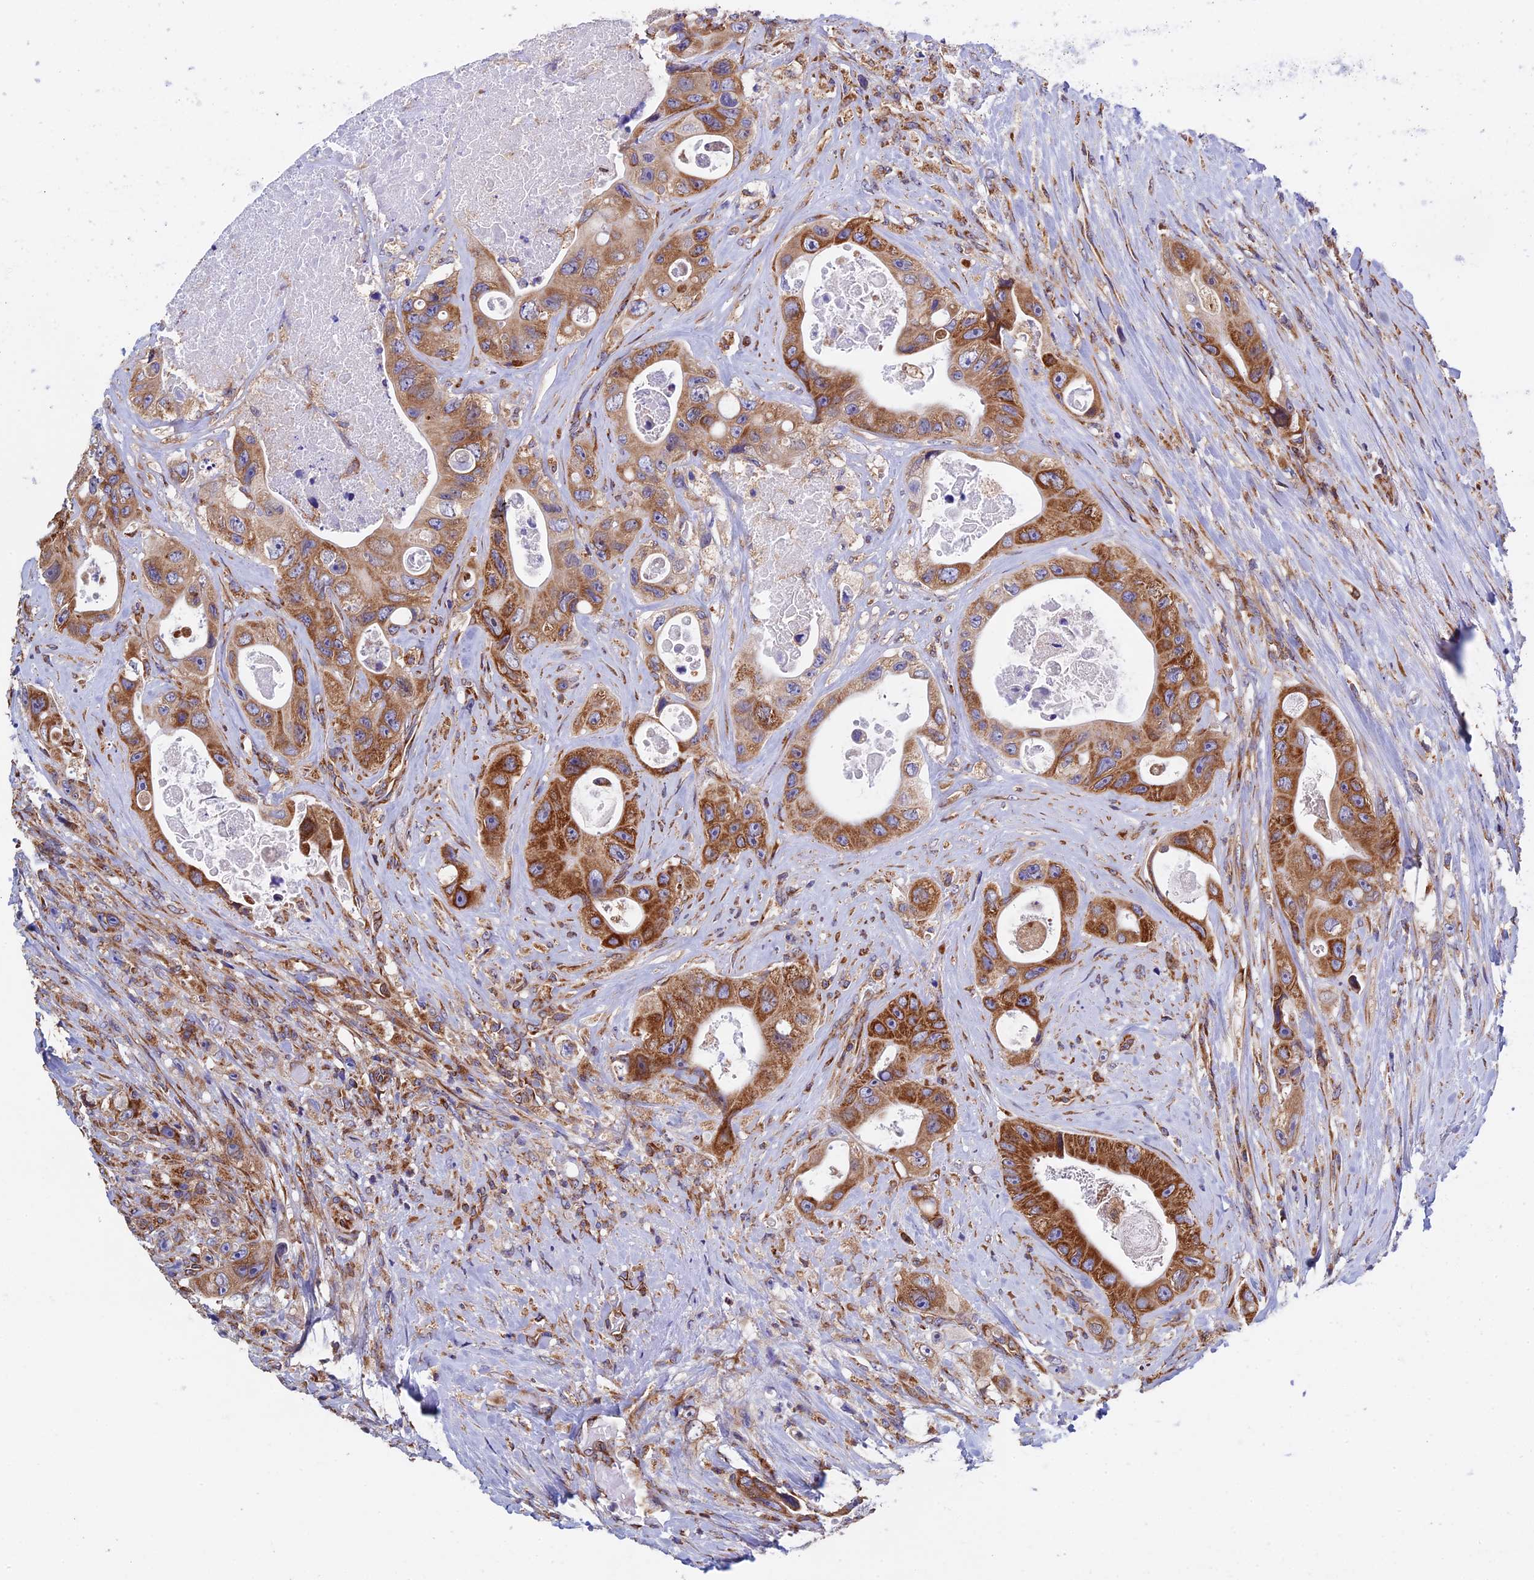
{"staining": {"intensity": "strong", "quantity": ">75%", "location": "cytoplasmic/membranous"}, "tissue": "colorectal cancer", "cell_type": "Tumor cells", "image_type": "cancer", "snomed": [{"axis": "morphology", "description": "Adenocarcinoma, NOS"}, {"axis": "topography", "description": "Colon"}], "caption": "IHC histopathology image of human colorectal cancer (adenocarcinoma) stained for a protein (brown), which reveals high levels of strong cytoplasmic/membranous expression in approximately >75% of tumor cells.", "gene": "SLC9A5", "patient": {"sex": "female", "age": 46}}